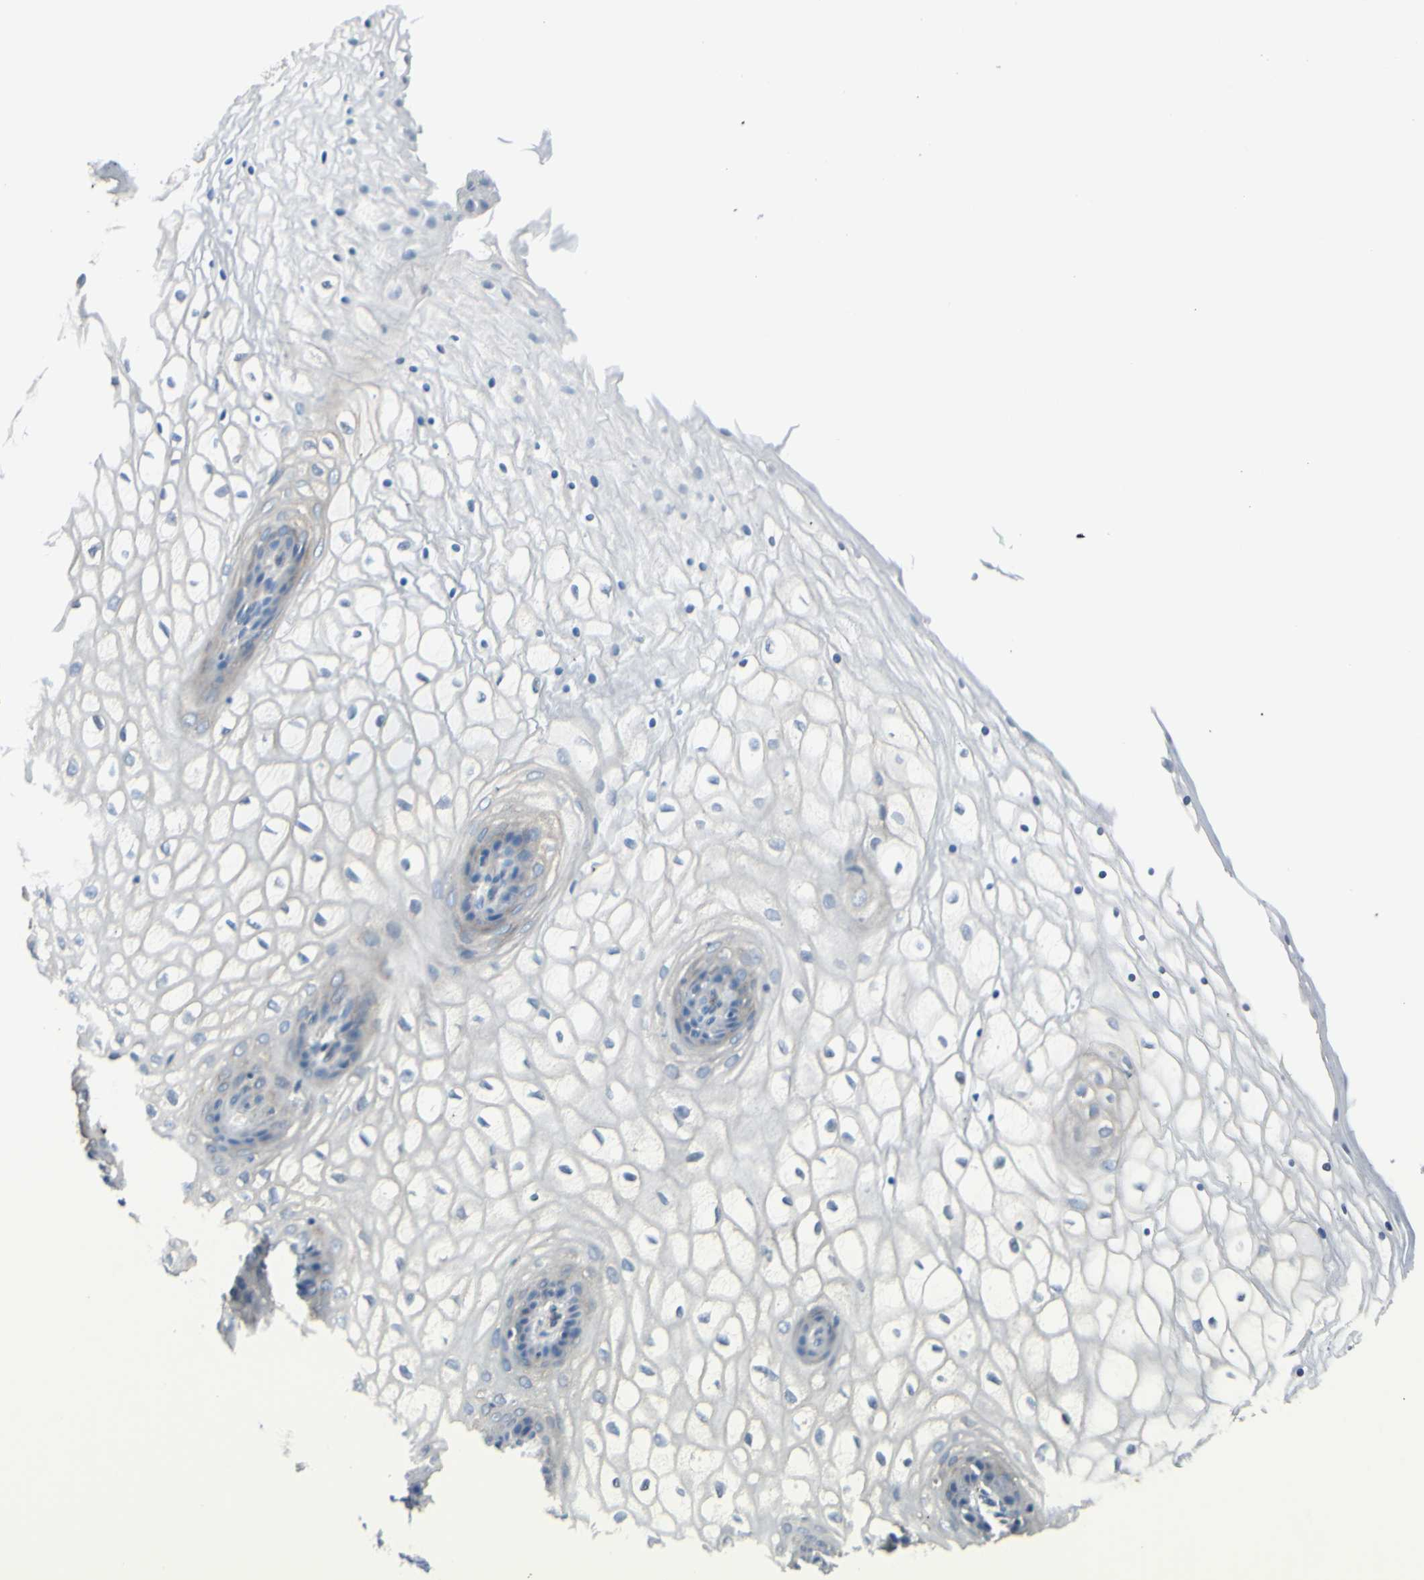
{"staining": {"intensity": "weak", "quantity": "<25%", "location": "cytoplasmic/membranous"}, "tissue": "vagina", "cell_type": "Squamous epithelial cells", "image_type": "normal", "snomed": [{"axis": "morphology", "description": "Normal tissue, NOS"}, {"axis": "topography", "description": "Vagina"}], "caption": "An image of vagina stained for a protein exhibits no brown staining in squamous epithelial cells. (Immunohistochemistry (ihc), brightfield microscopy, high magnification).", "gene": "SELENOS", "patient": {"sex": "female", "age": 34}}